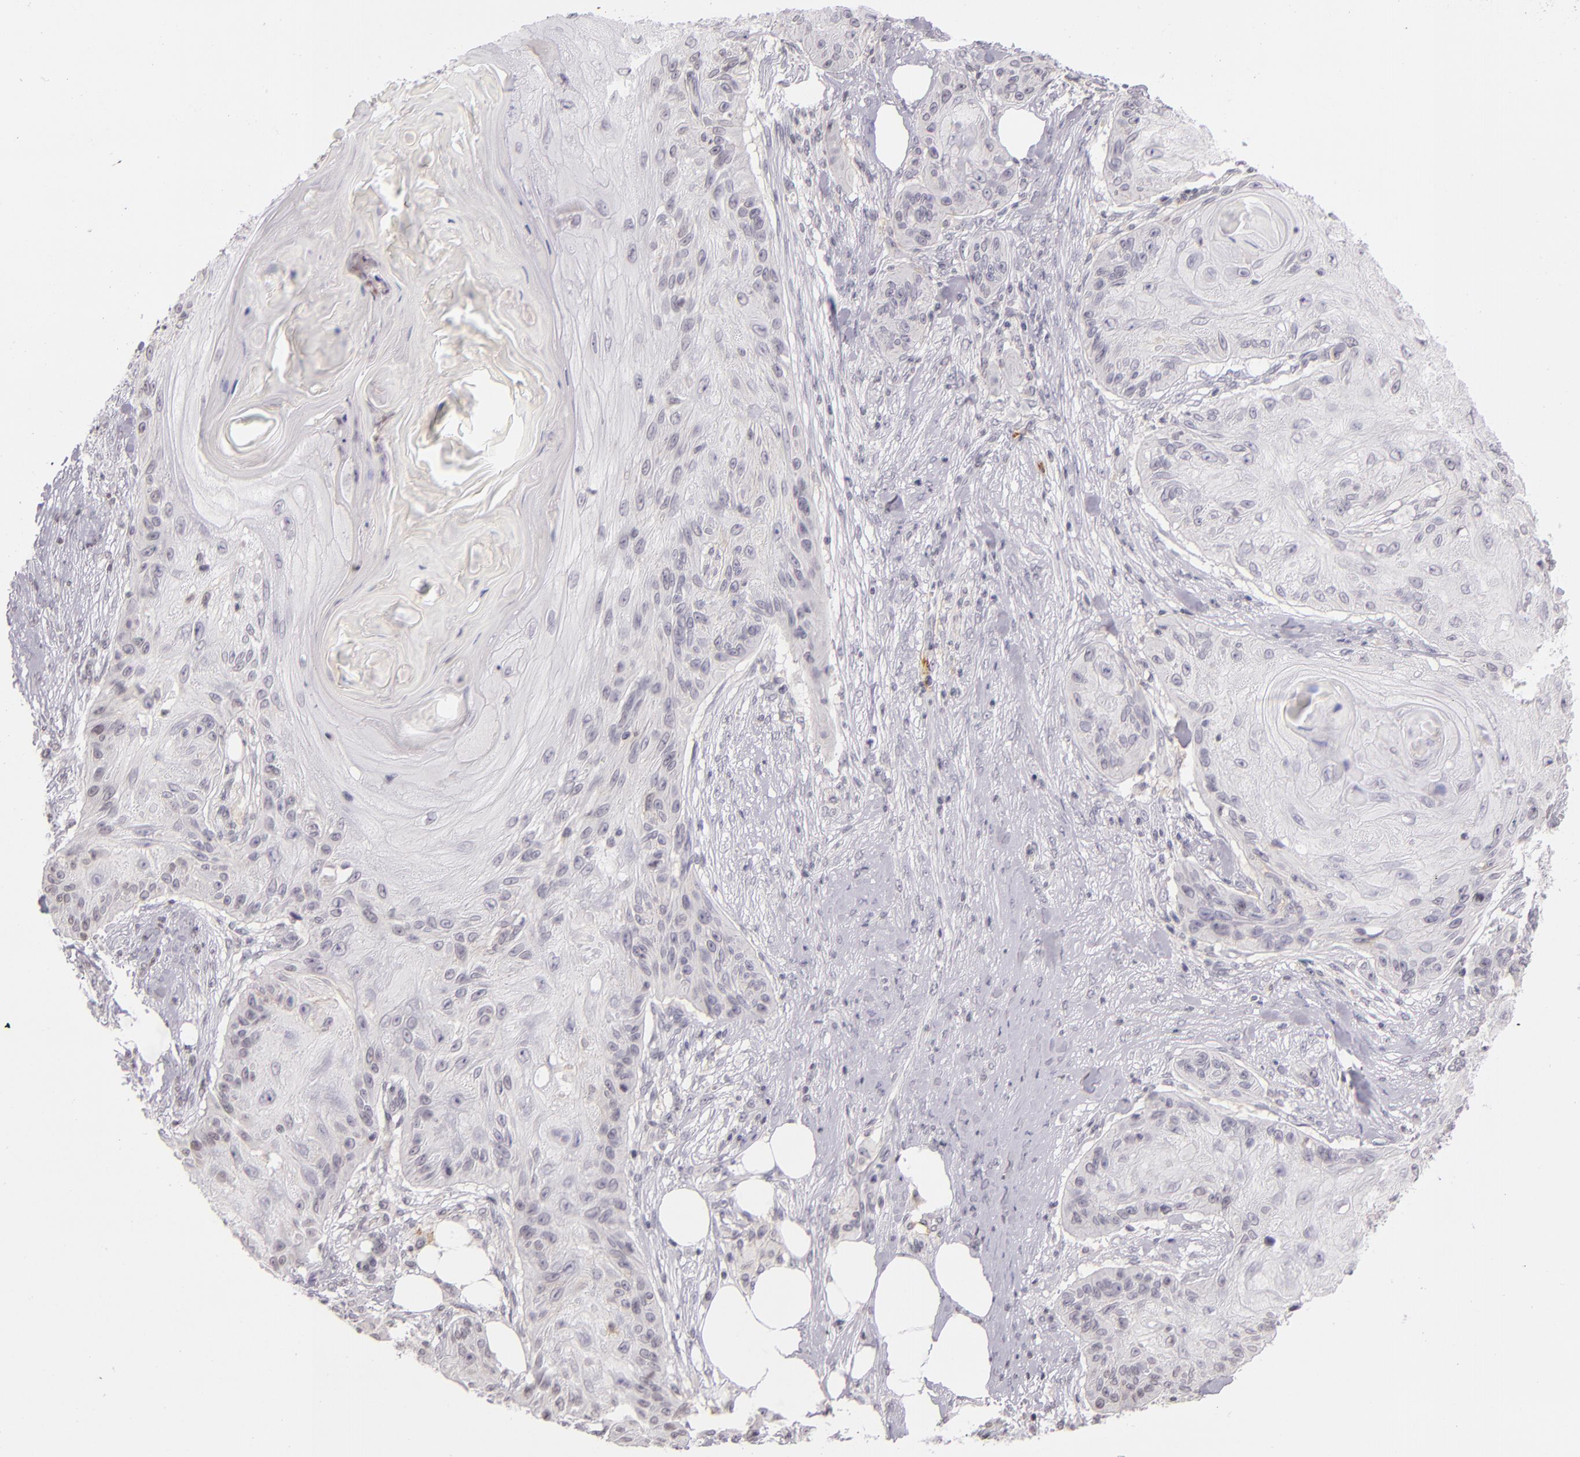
{"staining": {"intensity": "negative", "quantity": "none", "location": "none"}, "tissue": "skin cancer", "cell_type": "Tumor cells", "image_type": "cancer", "snomed": [{"axis": "morphology", "description": "Squamous cell carcinoma, NOS"}, {"axis": "topography", "description": "Skin"}], "caption": "Photomicrograph shows no protein staining in tumor cells of skin squamous cell carcinoma tissue.", "gene": "CD40", "patient": {"sex": "female", "age": 88}}